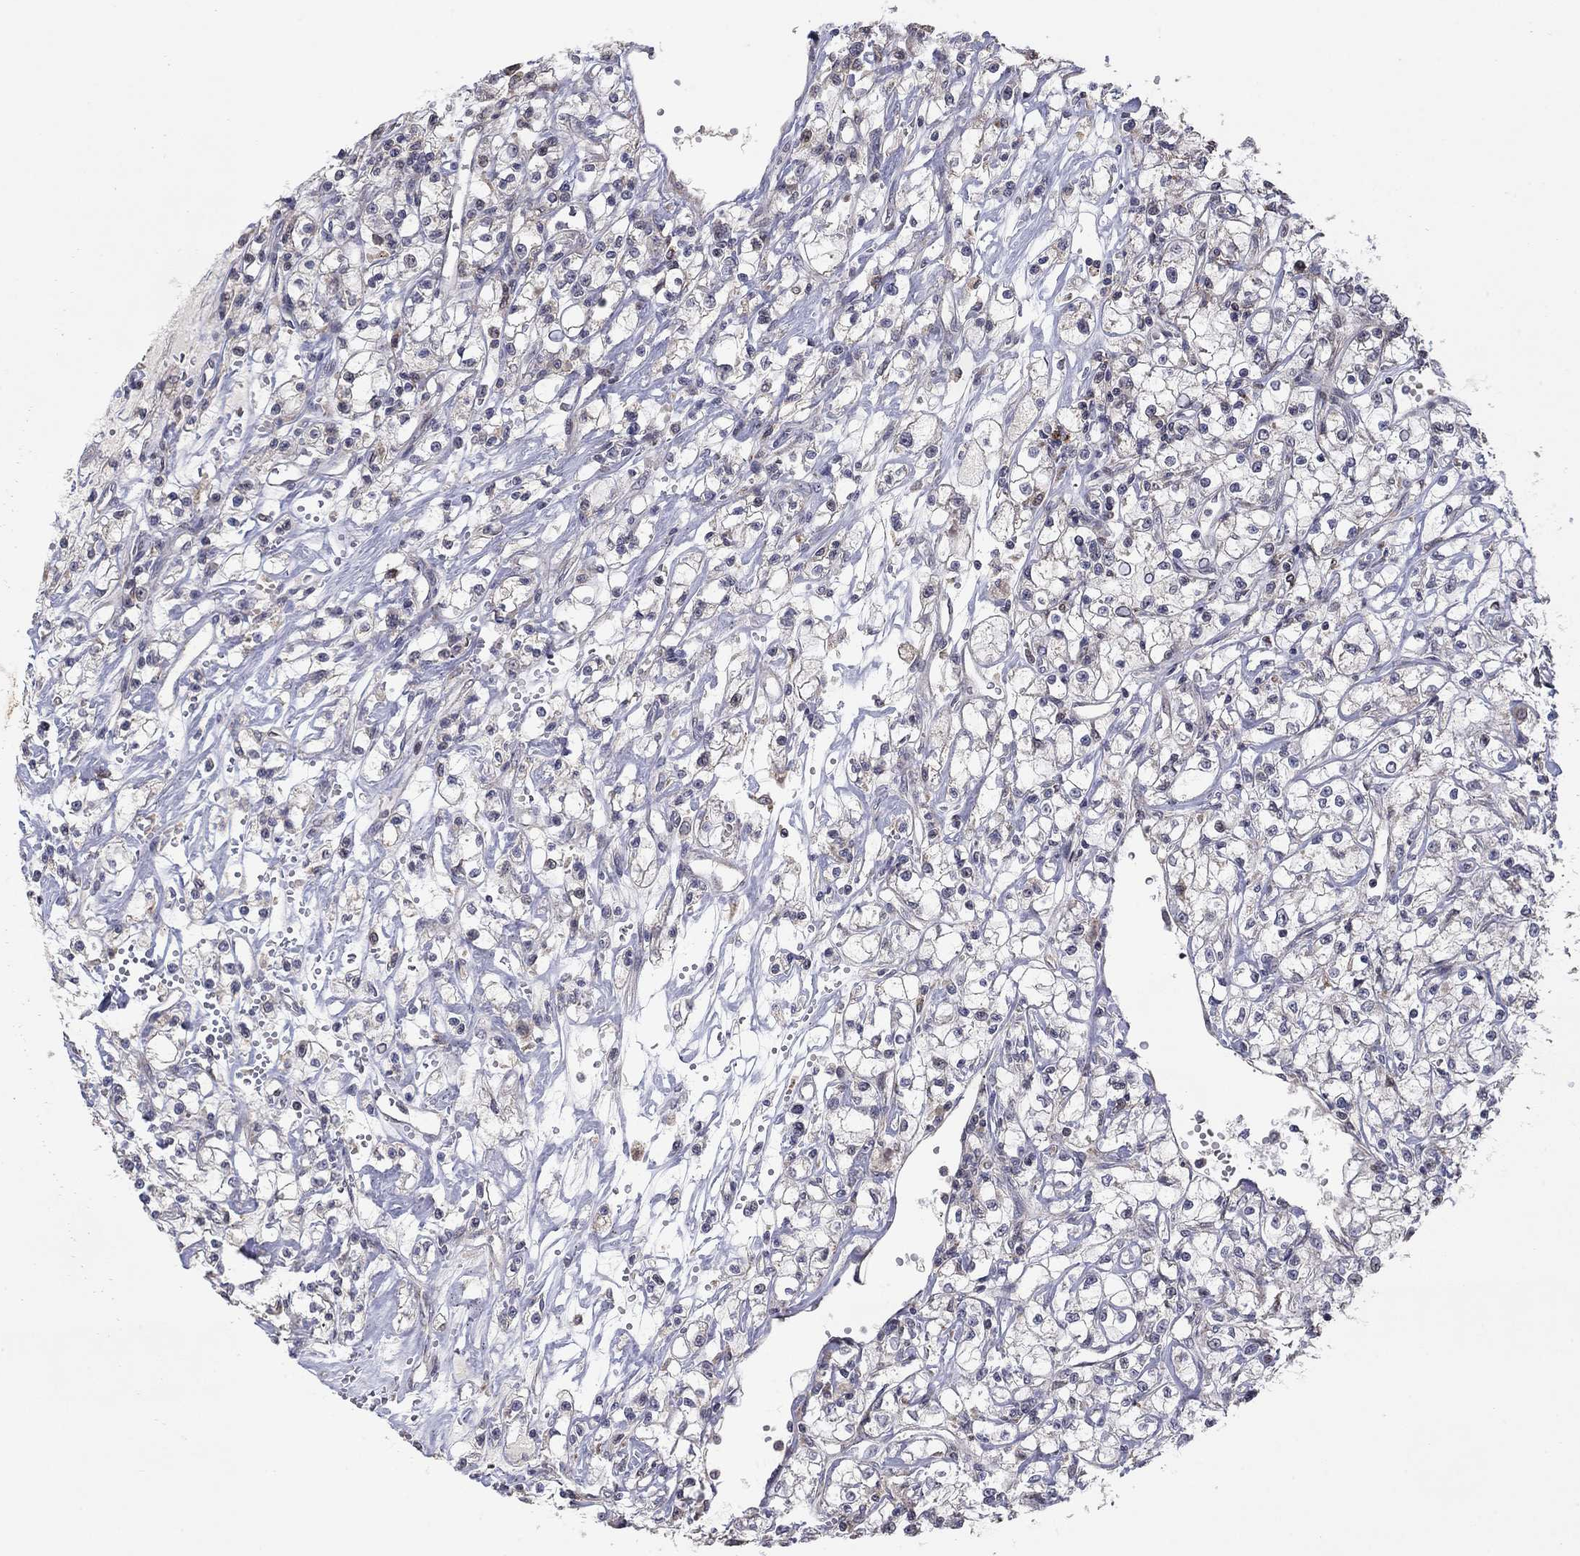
{"staining": {"intensity": "negative", "quantity": "none", "location": "none"}, "tissue": "renal cancer", "cell_type": "Tumor cells", "image_type": "cancer", "snomed": [{"axis": "morphology", "description": "Adenocarcinoma, NOS"}, {"axis": "topography", "description": "Kidney"}], "caption": "IHC of human renal adenocarcinoma reveals no expression in tumor cells. The staining is performed using DAB brown chromogen with nuclei counter-stained in using hematoxylin.", "gene": "LPCAT4", "patient": {"sex": "female", "age": 59}}